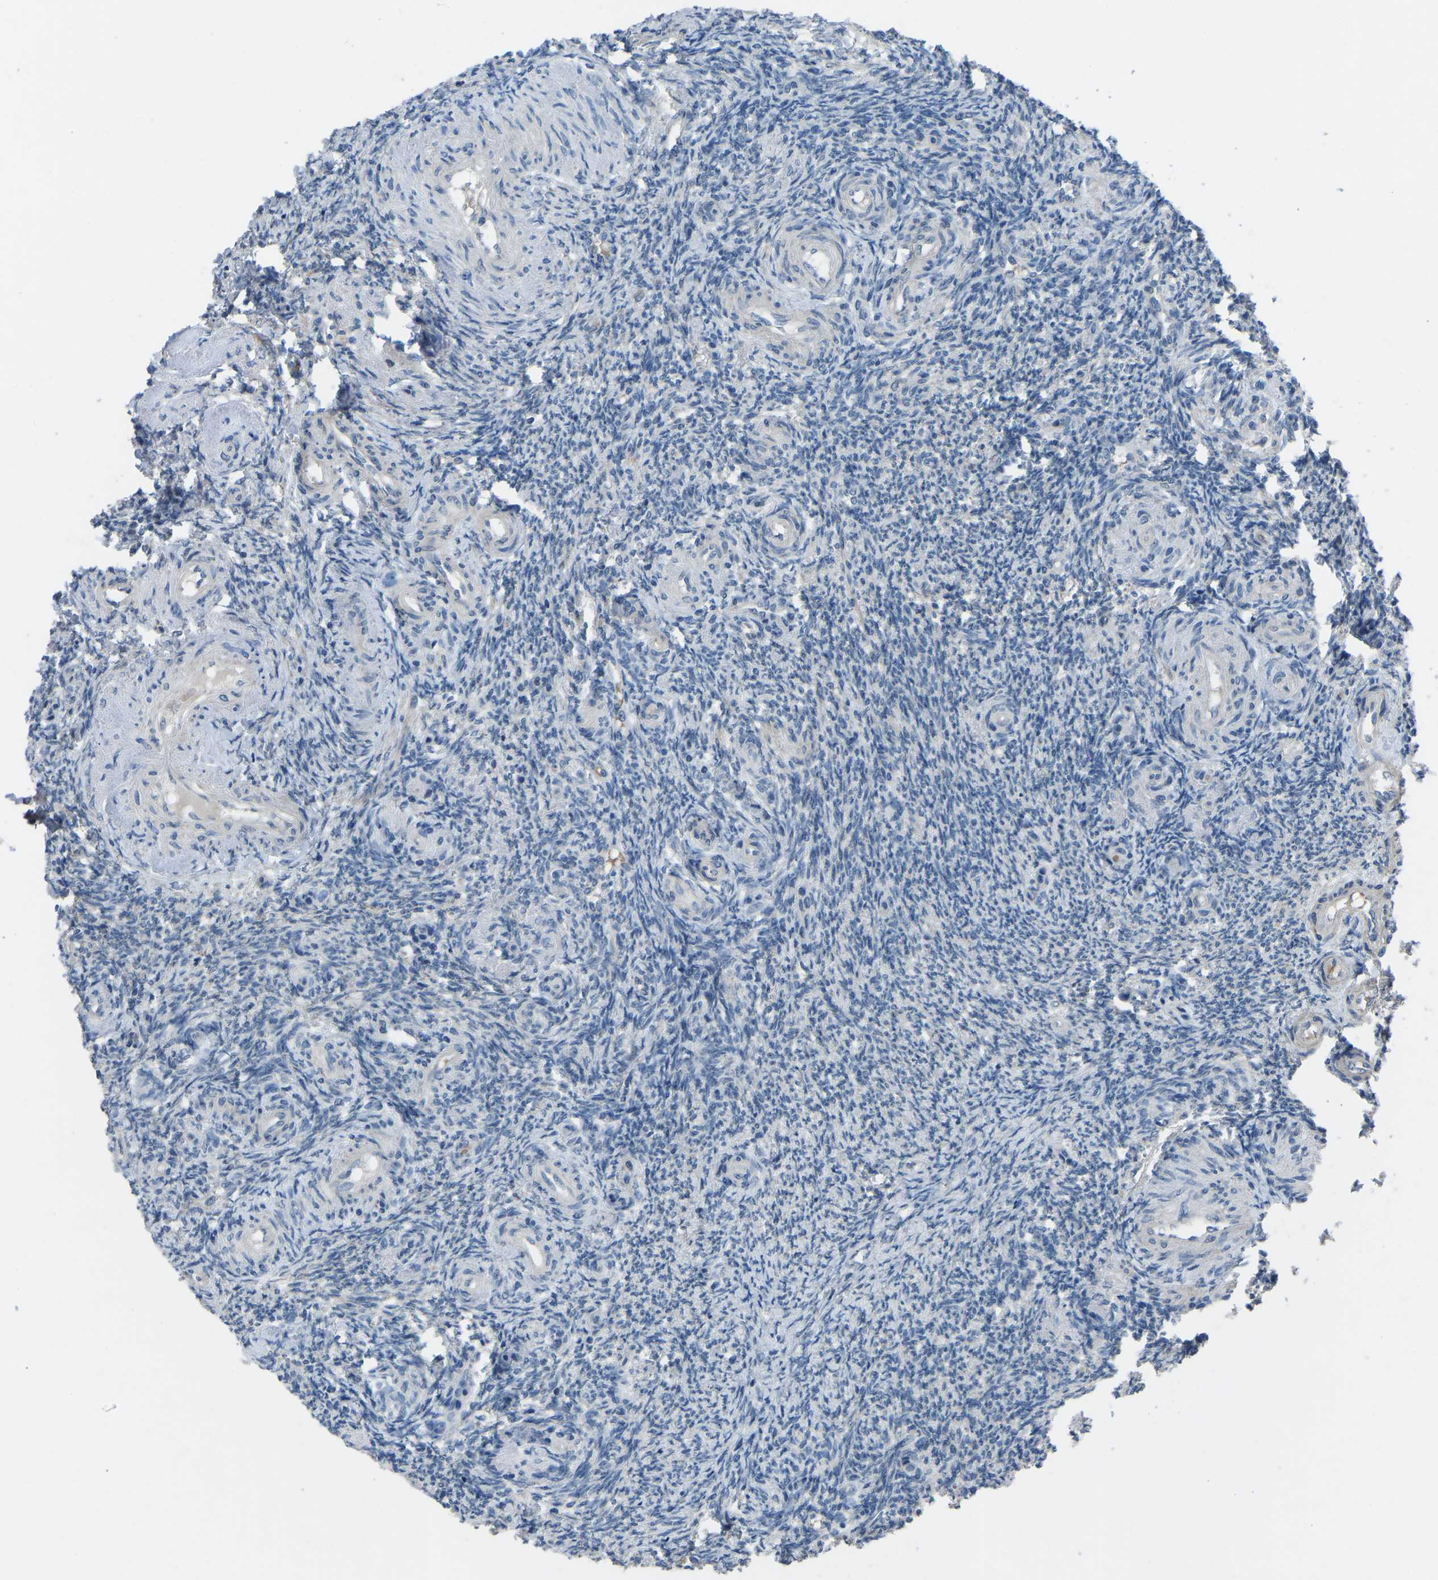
{"staining": {"intensity": "moderate", "quantity": ">75%", "location": "cytoplasmic/membranous"}, "tissue": "ovary", "cell_type": "Follicle cells", "image_type": "normal", "snomed": [{"axis": "morphology", "description": "Normal tissue, NOS"}, {"axis": "topography", "description": "Ovary"}], "caption": "This image demonstrates benign ovary stained with immunohistochemistry to label a protein in brown. The cytoplasmic/membranous of follicle cells show moderate positivity for the protein. Nuclei are counter-stained blue.", "gene": "CDK2AP1", "patient": {"sex": "female", "age": 41}}